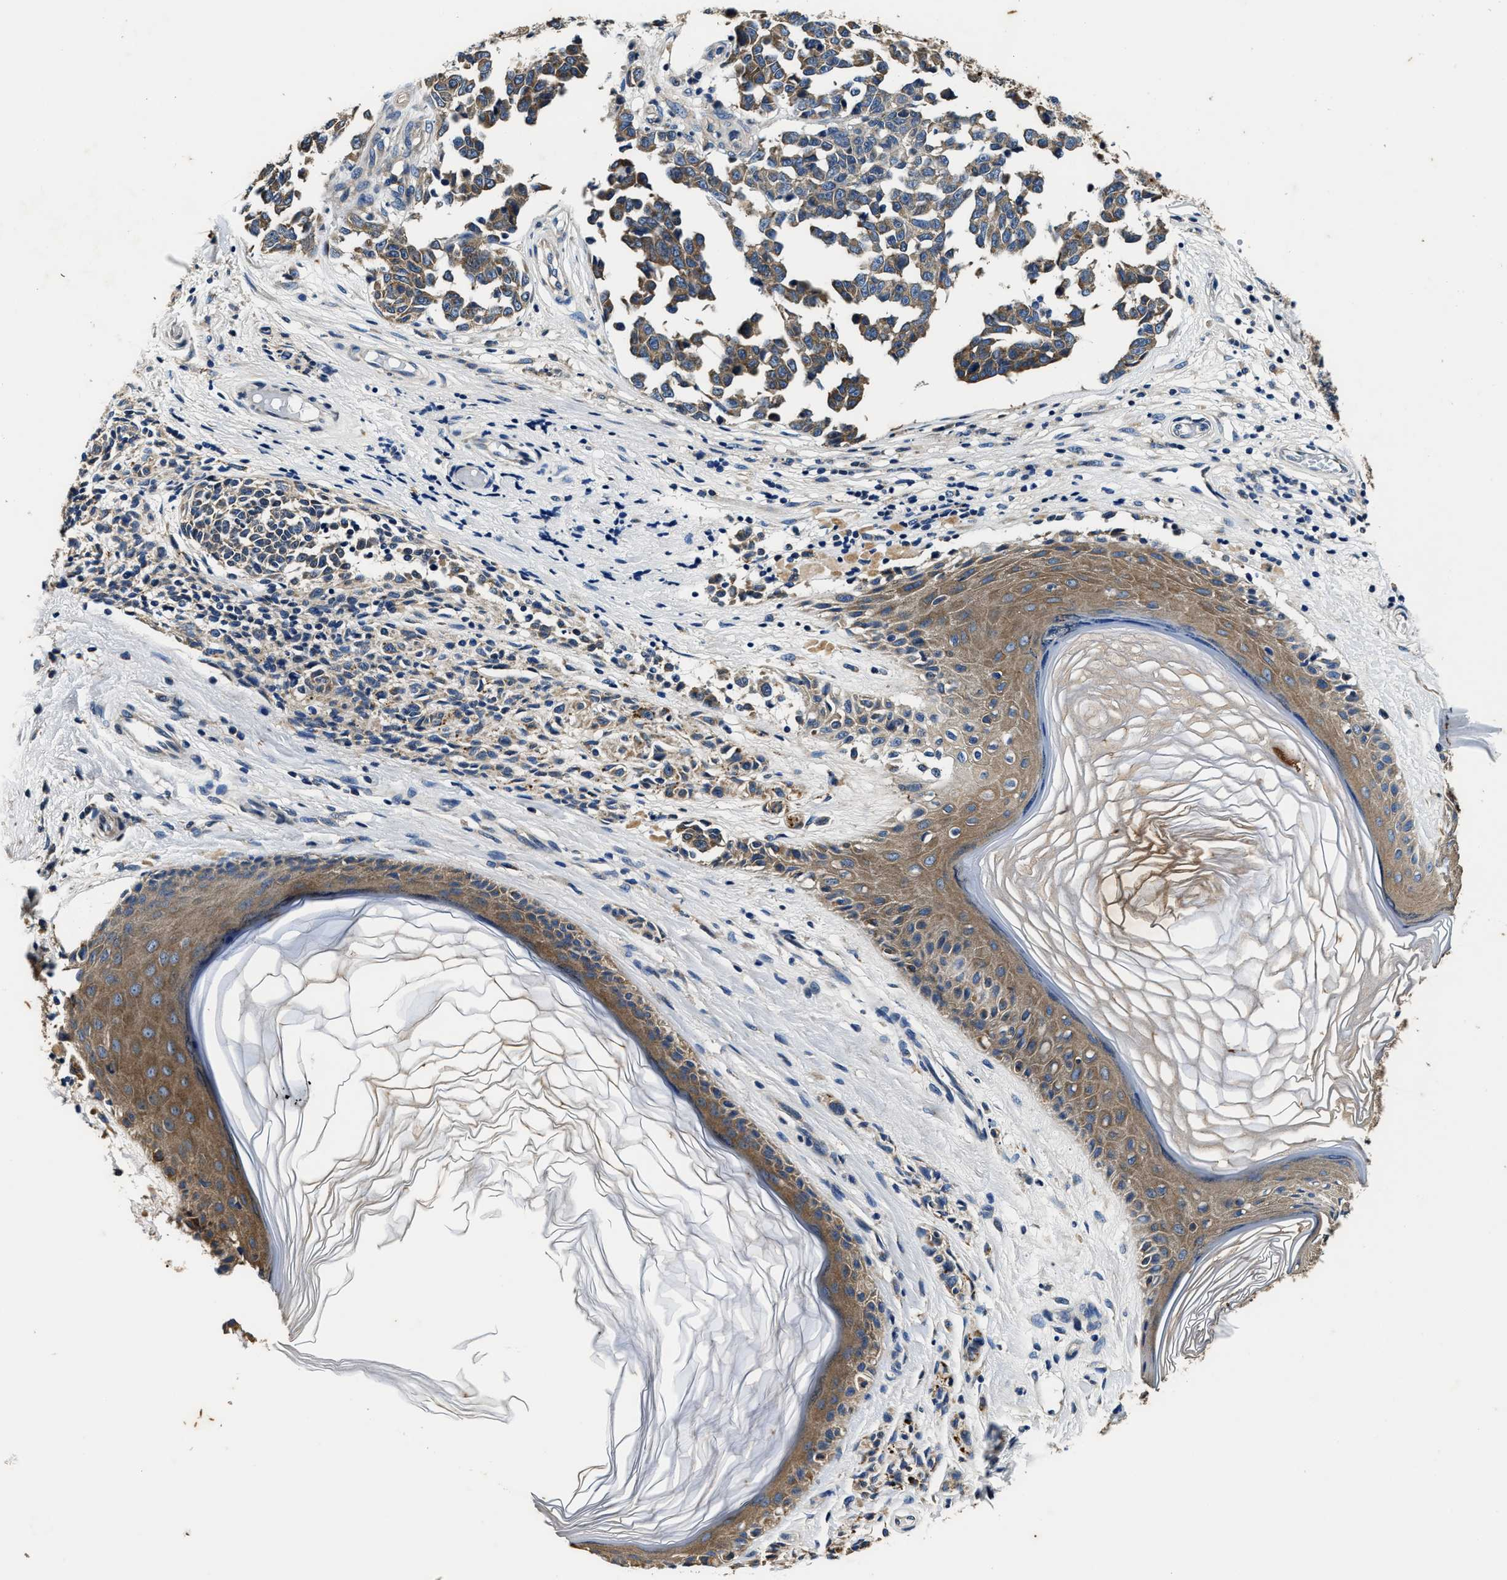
{"staining": {"intensity": "moderate", "quantity": ">75%", "location": "cytoplasmic/membranous"}, "tissue": "melanoma", "cell_type": "Tumor cells", "image_type": "cancer", "snomed": [{"axis": "morphology", "description": "Malignant melanoma, NOS"}, {"axis": "topography", "description": "Skin"}], "caption": "Melanoma stained for a protein (brown) demonstrates moderate cytoplasmic/membranous positive positivity in approximately >75% of tumor cells.", "gene": "PI4KB", "patient": {"sex": "female", "age": 64}}